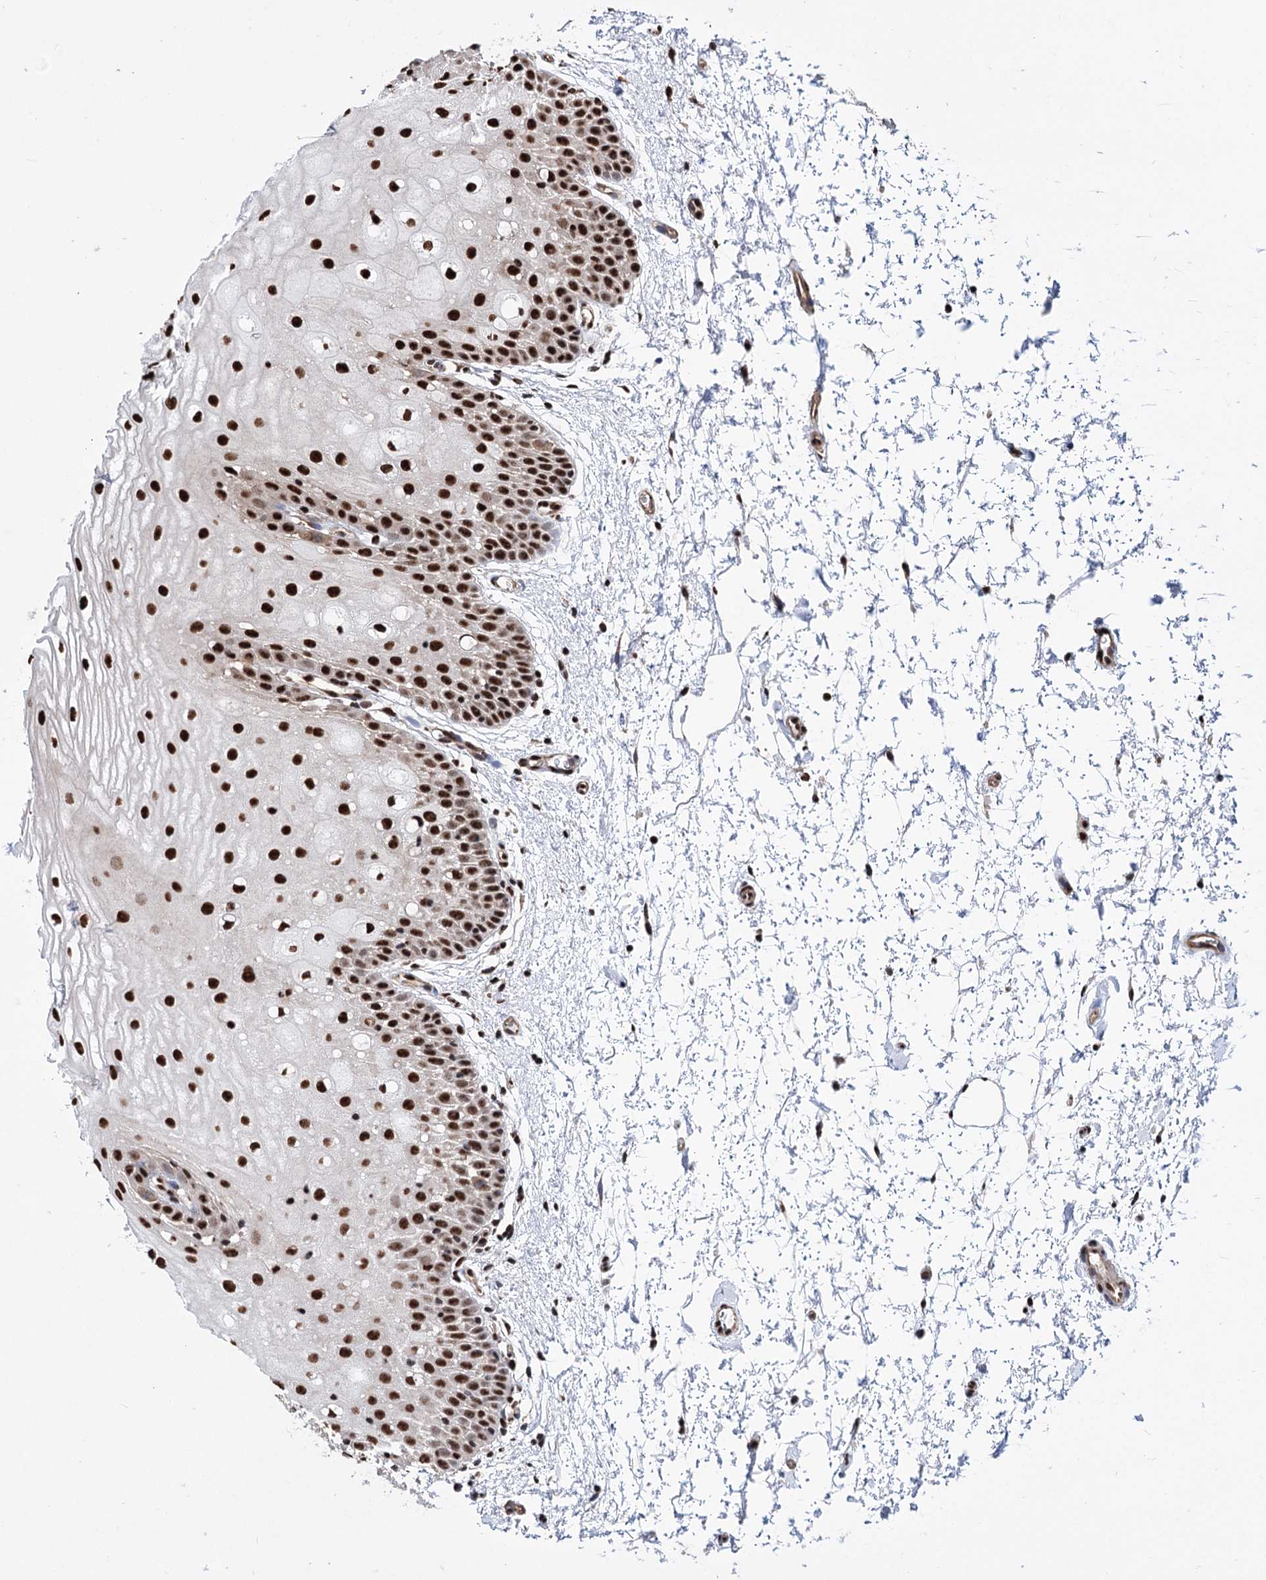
{"staining": {"intensity": "strong", "quantity": ">75%", "location": "nuclear"}, "tissue": "oral mucosa", "cell_type": "Squamous epithelial cells", "image_type": "normal", "snomed": [{"axis": "morphology", "description": "Normal tissue, NOS"}, {"axis": "topography", "description": "Oral tissue"}, {"axis": "topography", "description": "Tounge, NOS"}], "caption": "Brown immunohistochemical staining in unremarkable human oral mucosa exhibits strong nuclear expression in about >75% of squamous epithelial cells. Immunohistochemistry stains the protein of interest in brown and the nuclei are stained blue.", "gene": "CHMP7", "patient": {"sex": "female", "age": 73}}